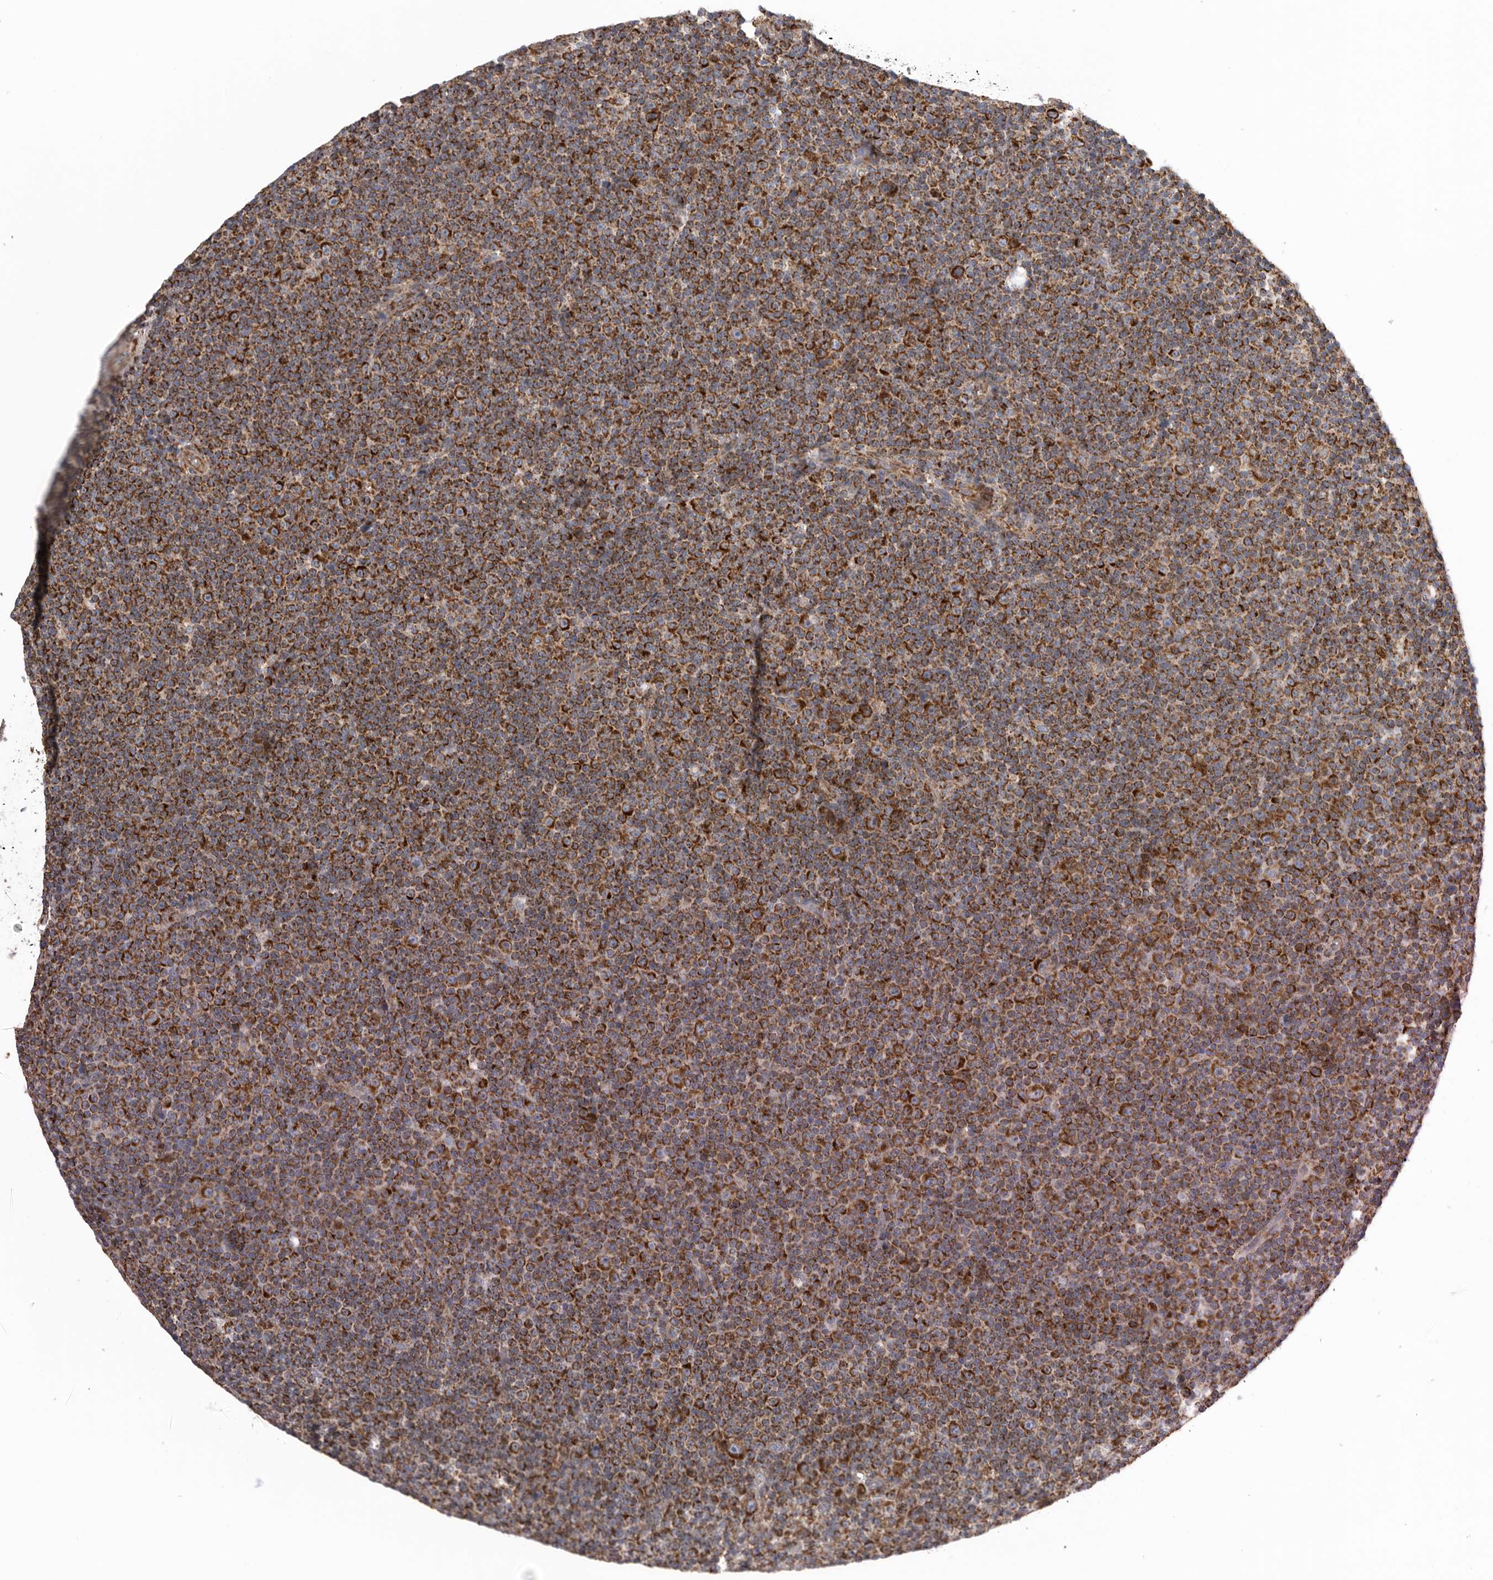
{"staining": {"intensity": "strong", "quantity": ">75%", "location": "cytoplasmic/membranous"}, "tissue": "lymphoma", "cell_type": "Tumor cells", "image_type": "cancer", "snomed": [{"axis": "morphology", "description": "Malignant lymphoma, non-Hodgkin's type, Low grade"}, {"axis": "topography", "description": "Lymph node"}], "caption": "Malignant lymphoma, non-Hodgkin's type (low-grade) stained with a brown dye exhibits strong cytoplasmic/membranous positive positivity in approximately >75% of tumor cells.", "gene": "FKBP8", "patient": {"sex": "female", "age": 67}}